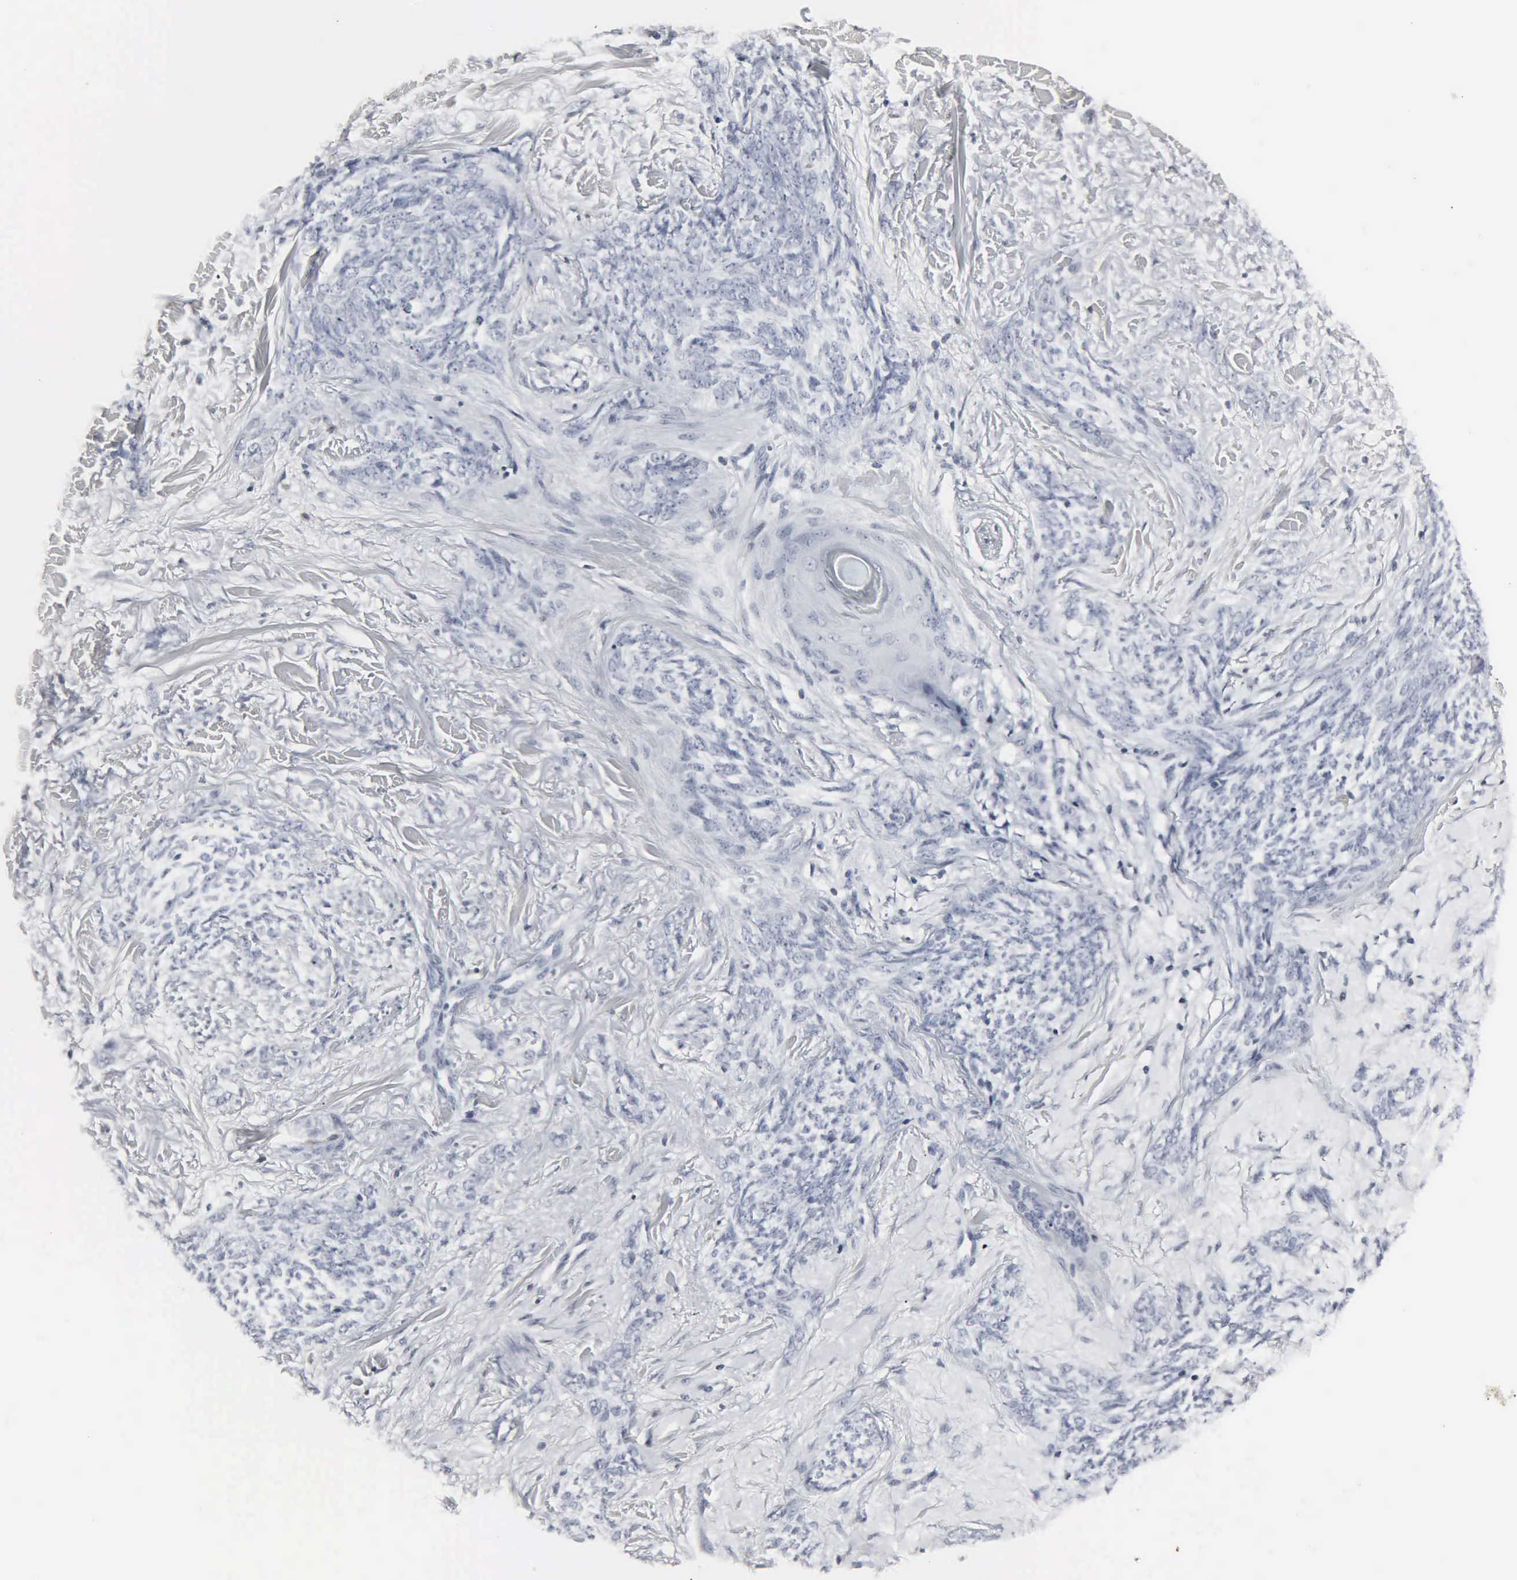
{"staining": {"intensity": "negative", "quantity": "none", "location": "none"}, "tissue": "skin cancer", "cell_type": "Tumor cells", "image_type": "cancer", "snomed": [{"axis": "morphology", "description": "Basal cell carcinoma"}, {"axis": "topography", "description": "Skin"}], "caption": "IHC image of neoplastic tissue: human basal cell carcinoma (skin) stained with DAB exhibits no significant protein staining in tumor cells. The staining was performed using DAB (3,3'-diaminobenzidine) to visualize the protein expression in brown, while the nuclei were stained in blue with hematoxylin (Magnification: 20x).", "gene": "DGCR2", "patient": {"sex": "female", "age": 81}}